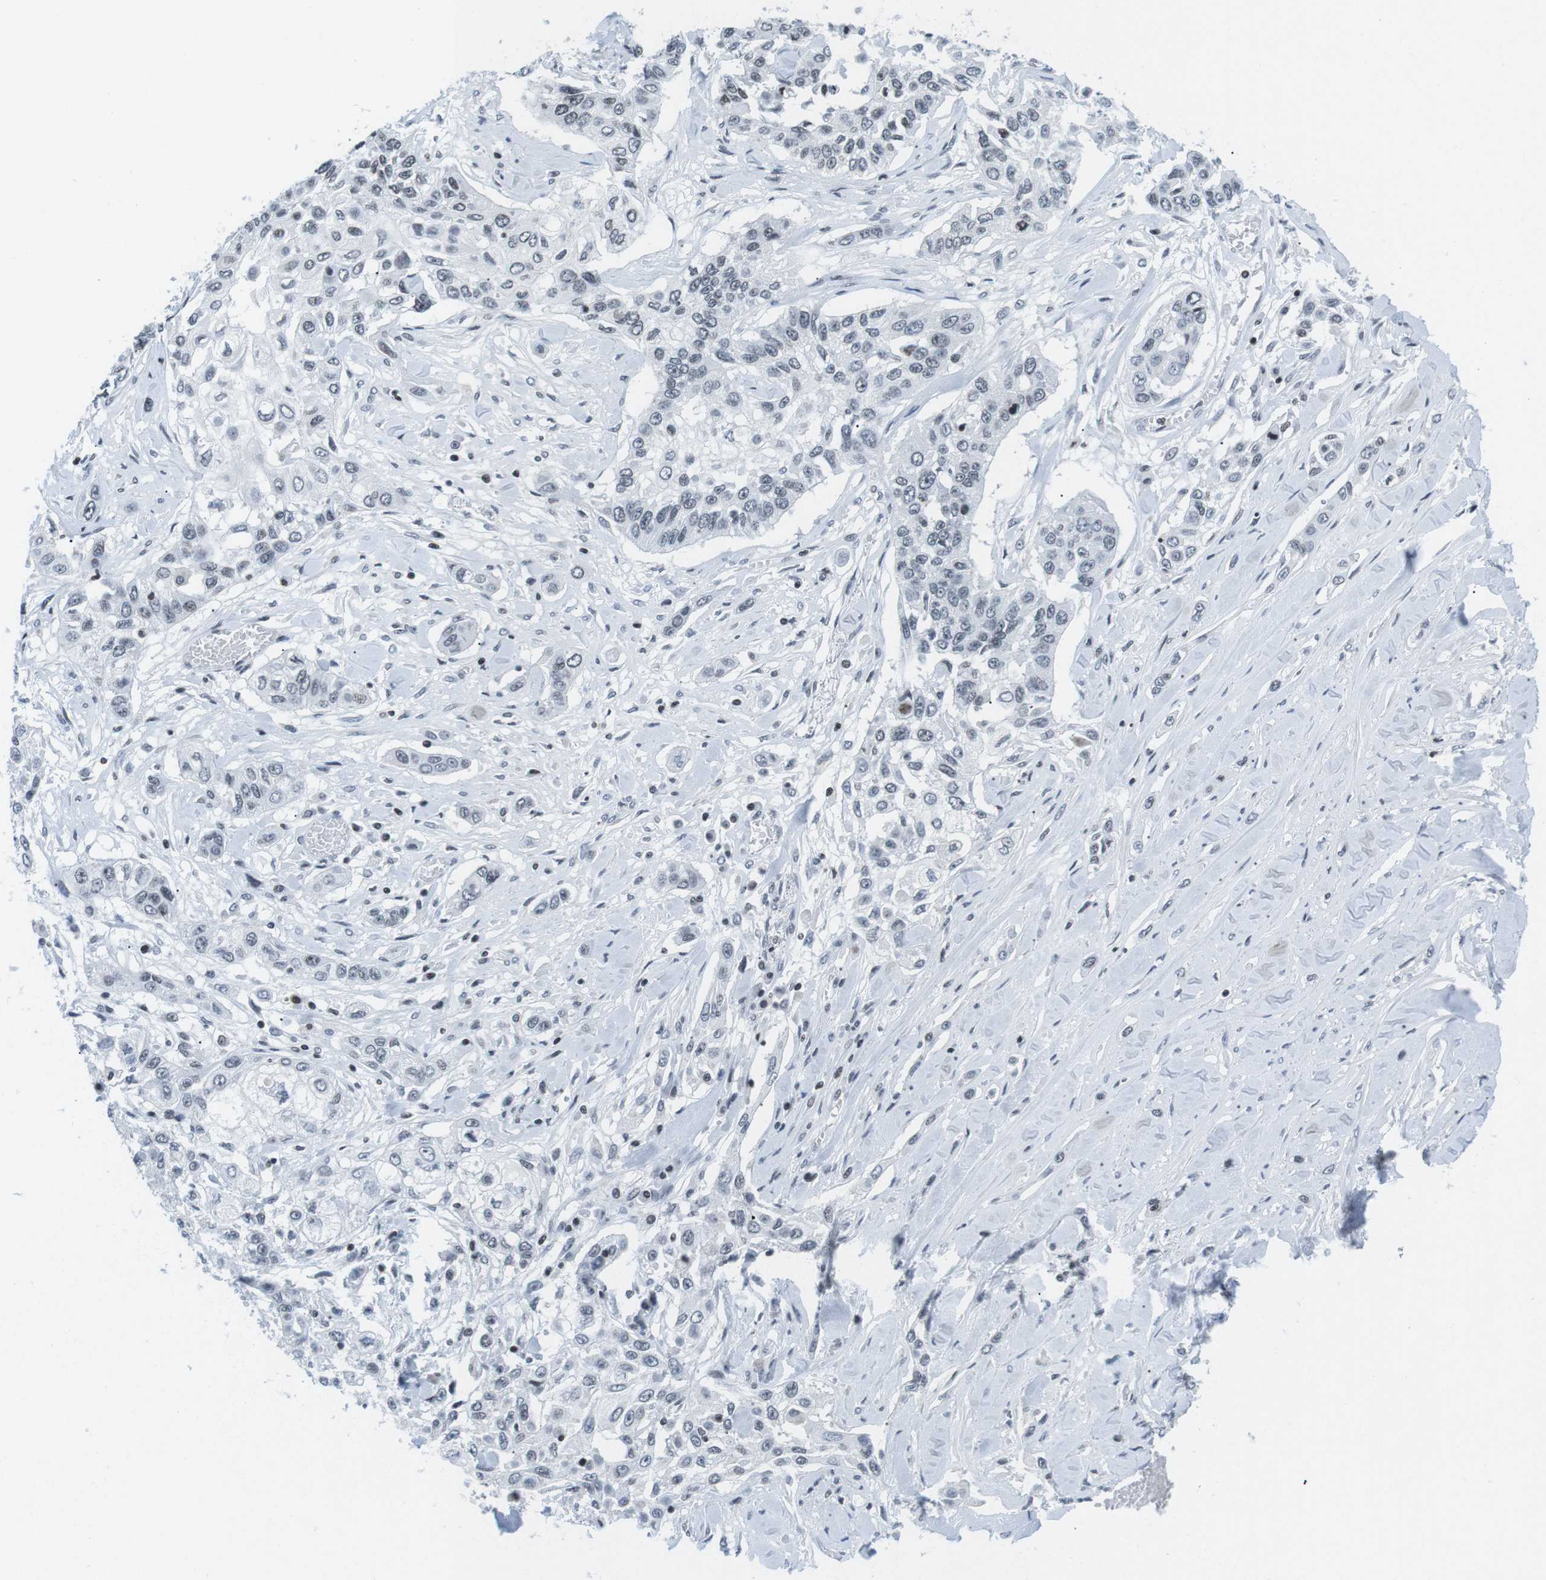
{"staining": {"intensity": "negative", "quantity": "none", "location": "none"}, "tissue": "lung cancer", "cell_type": "Tumor cells", "image_type": "cancer", "snomed": [{"axis": "morphology", "description": "Squamous cell carcinoma, NOS"}, {"axis": "topography", "description": "Lung"}], "caption": "Protein analysis of lung squamous cell carcinoma exhibits no significant staining in tumor cells. The staining was performed using DAB (3,3'-diaminobenzidine) to visualize the protein expression in brown, while the nuclei were stained in blue with hematoxylin (Magnification: 20x).", "gene": "E2F2", "patient": {"sex": "male", "age": 71}}